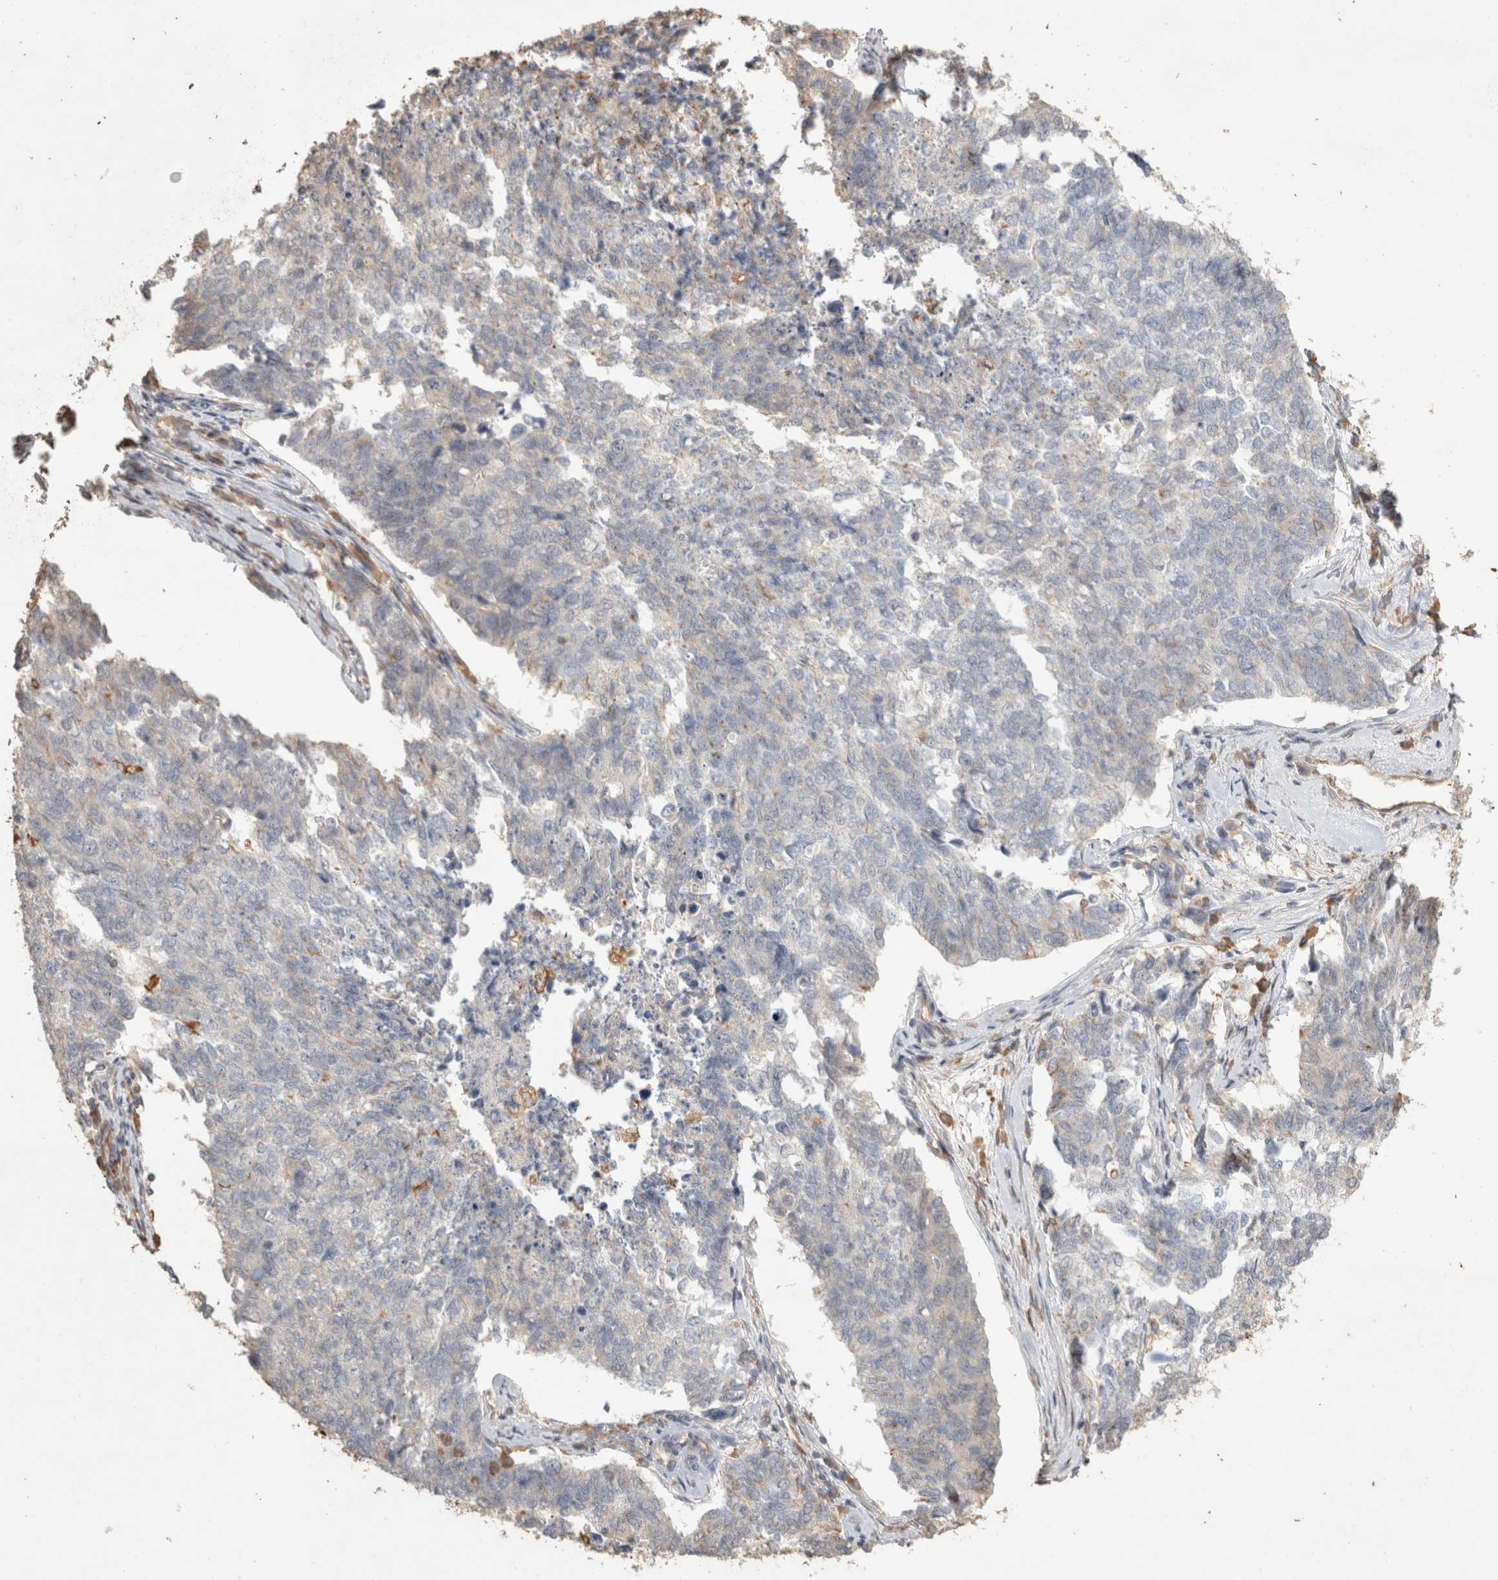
{"staining": {"intensity": "negative", "quantity": "none", "location": "none"}, "tissue": "cervical cancer", "cell_type": "Tumor cells", "image_type": "cancer", "snomed": [{"axis": "morphology", "description": "Squamous cell carcinoma, NOS"}, {"axis": "topography", "description": "Cervix"}], "caption": "High magnification brightfield microscopy of cervical cancer (squamous cell carcinoma) stained with DAB (3,3'-diaminobenzidine) (brown) and counterstained with hematoxylin (blue): tumor cells show no significant staining.", "gene": "REPS2", "patient": {"sex": "female", "age": 63}}